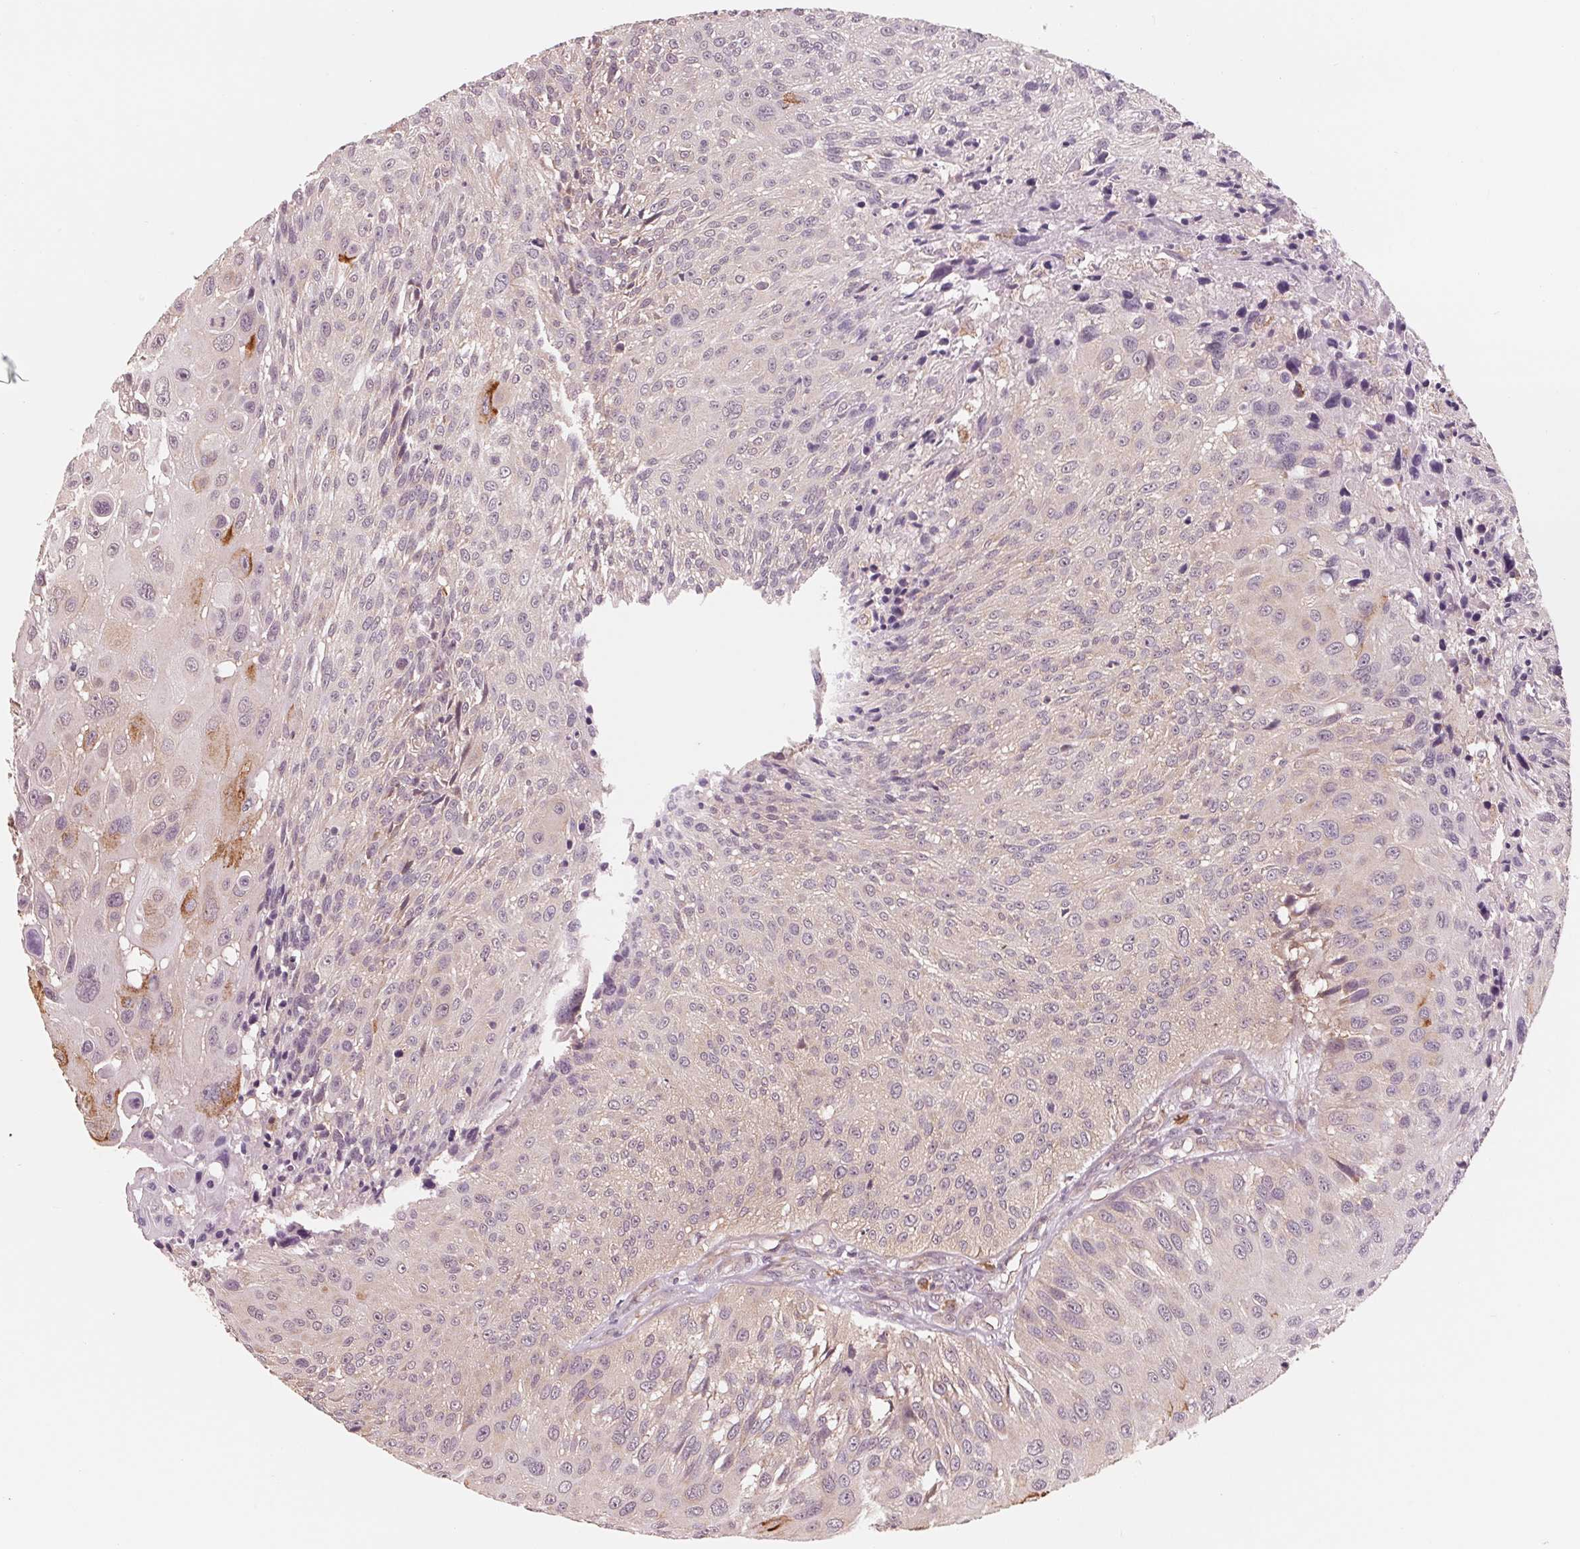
{"staining": {"intensity": "moderate", "quantity": "<25%", "location": "cytoplasmic/membranous"}, "tissue": "urothelial cancer", "cell_type": "Tumor cells", "image_type": "cancer", "snomed": [{"axis": "morphology", "description": "Urothelial carcinoma, NOS"}, {"axis": "topography", "description": "Urinary bladder"}], "caption": "This histopathology image demonstrates immunohistochemistry (IHC) staining of urothelial cancer, with low moderate cytoplasmic/membranous staining in approximately <25% of tumor cells.", "gene": "GIGYF2", "patient": {"sex": "male", "age": 55}}